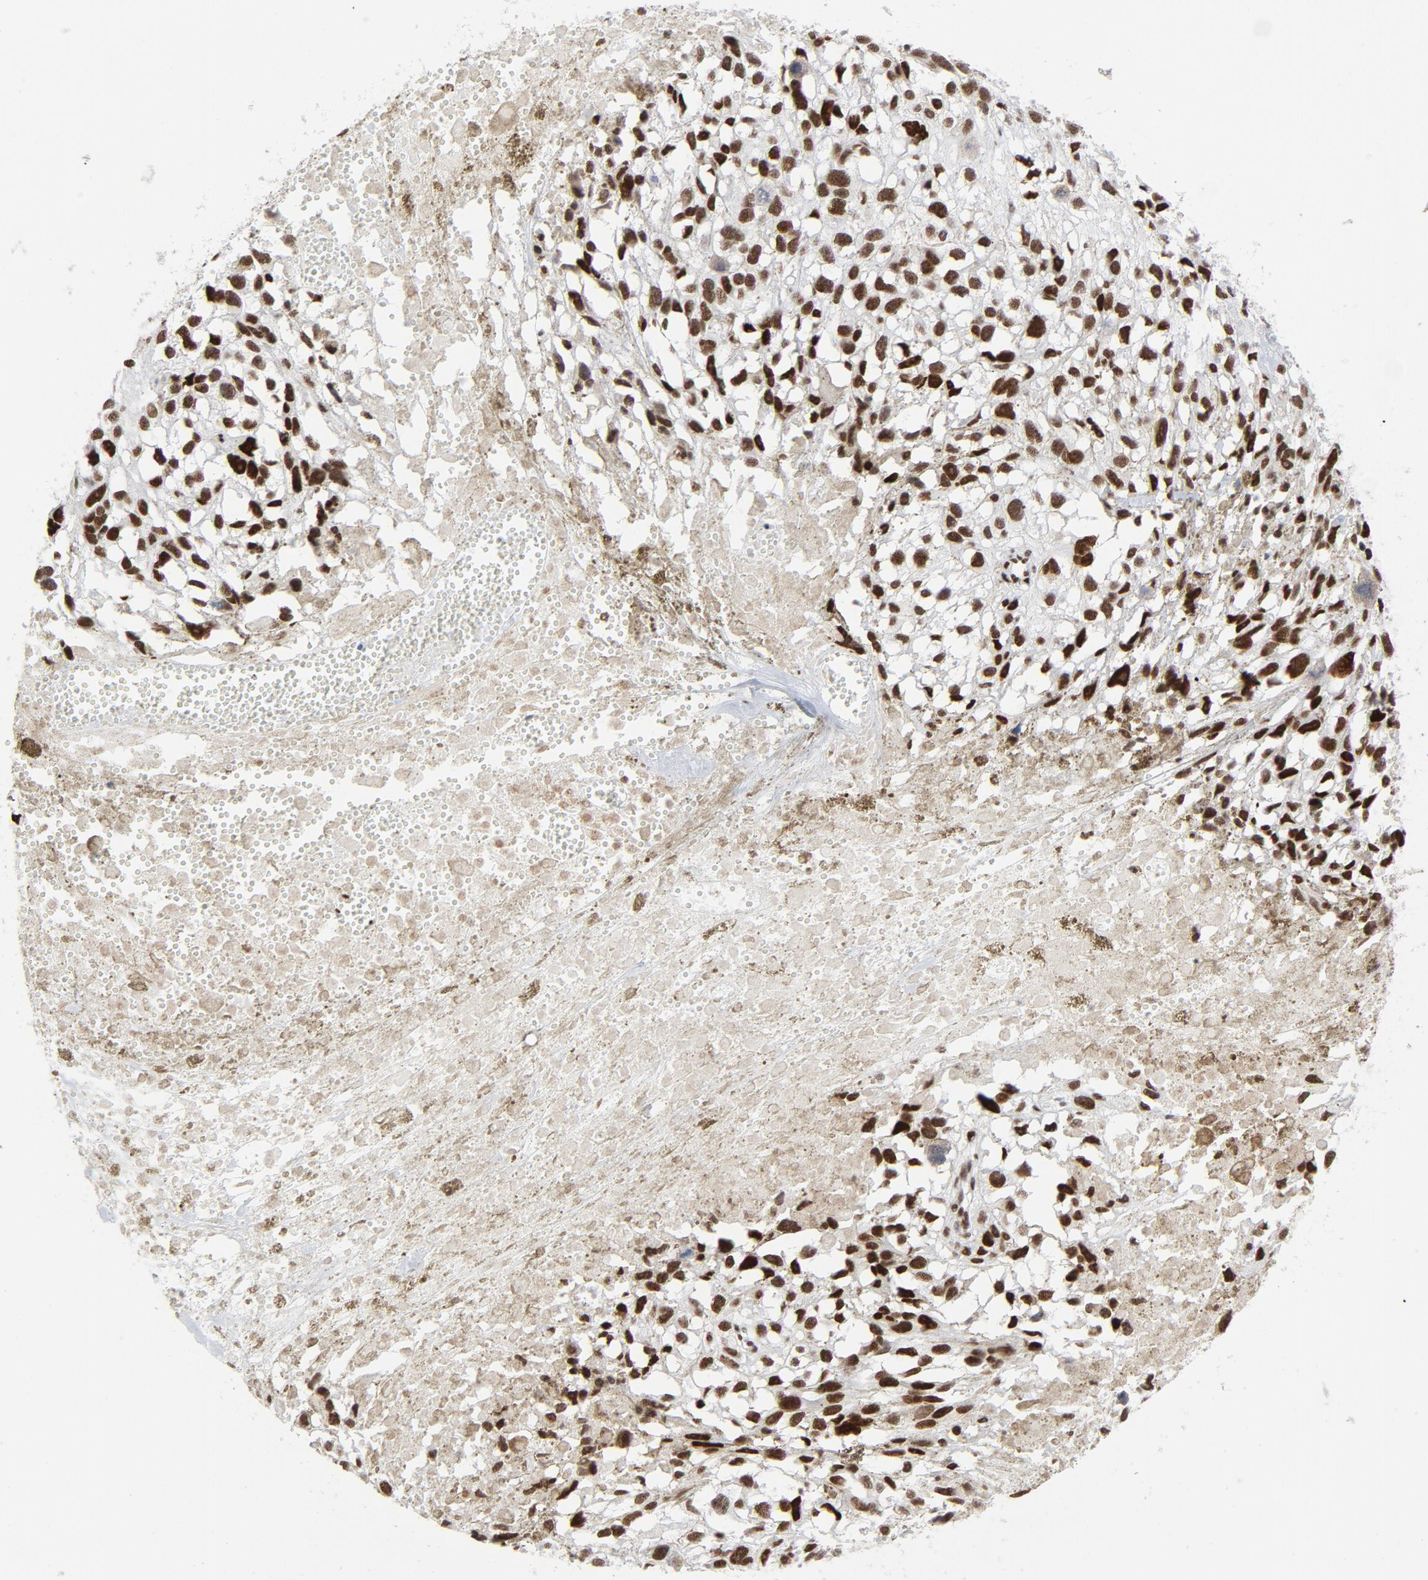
{"staining": {"intensity": "strong", "quantity": ">75%", "location": "nuclear"}, "tissue": "melanoma", "cell_type": "Tumor cells", "image_type": "cancer", "snomed": [{"axis": "morphology", "description": "Malignant melanoma, Metastatic site"}, {"axis": "topography", "description": "Lymph node"}], "caption": "Melanoma stained with immunohistochemistry demonstrates strong nuclear expression in approximately >75% of tumor cells.", "gene": "HSF1", "patient": {"sex": "male", "age": 59}}